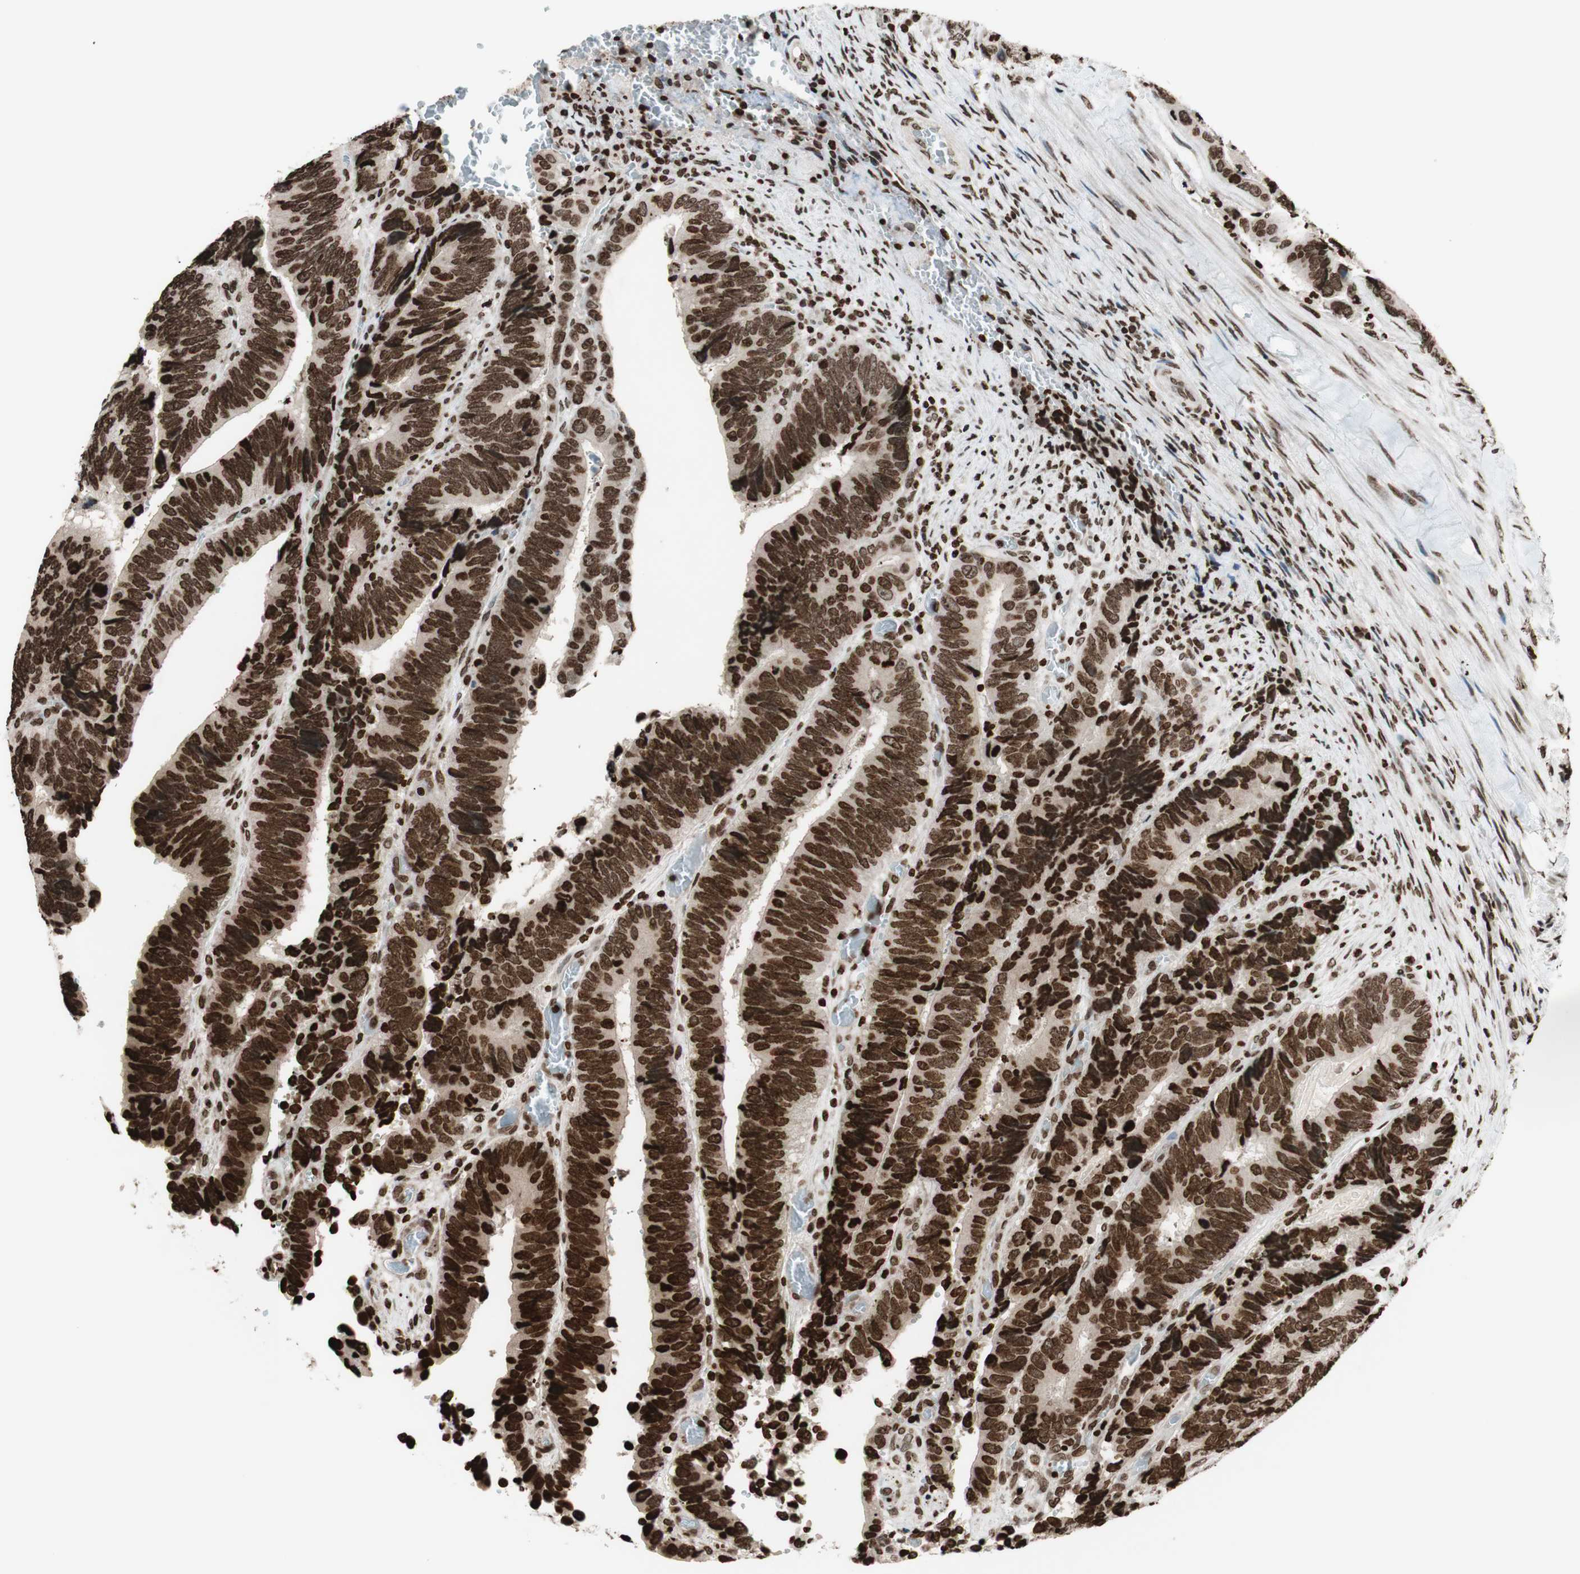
{"staining": {"intensity": "strong", "quantity": ">75%", "location": "nuclear"}, "tissue": "colorectal cancer", "cell_type": "Tumor cells", "image_type": "cancer", "snomed": [{"axis": "morphology", "description": "Adenocarcinoma, NOS"}, {"axis": "topography", "description": "Colon"}], "caption": "Adenocarcinoma (colorectal) stained for a protein shows strong nuclear positivity in tumor cells.", "gene": "NCOA3", "patient": {"sex": "male", "age": 72}}